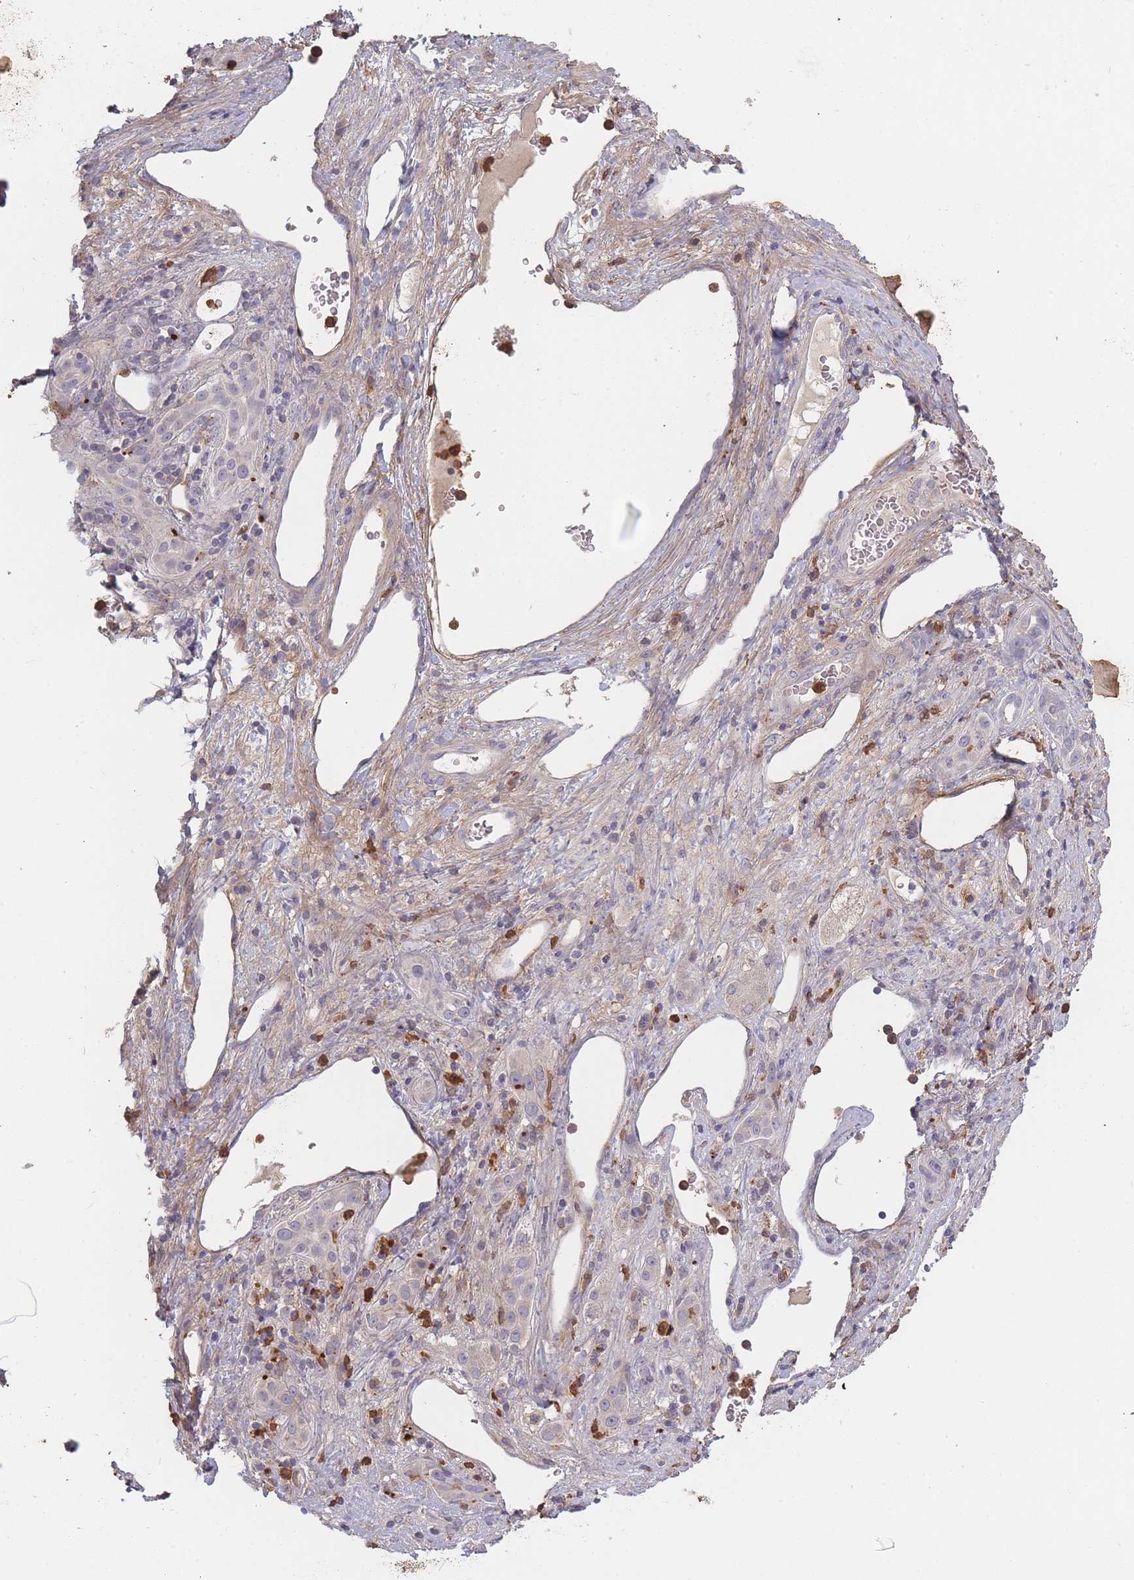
{"staining": {"intensity": "negative", "quantity": "none", "location": "none"}, "tissue": "liver cancer", "cell_type": "Tumor cells", "image_type": "cancer", "snomed": [{"axis": "morphology", "description": "Carcinoma, Hepatocellular, NOS"}, {"axis": "topography", "description": "Liver"}], "caption": "Immunohistochemistry of liver cancer (hepatocellular carcinoma) shows no staining in tumor cells.", "gene": "BST1", "patient": {"sex": "female", "age": 73}}